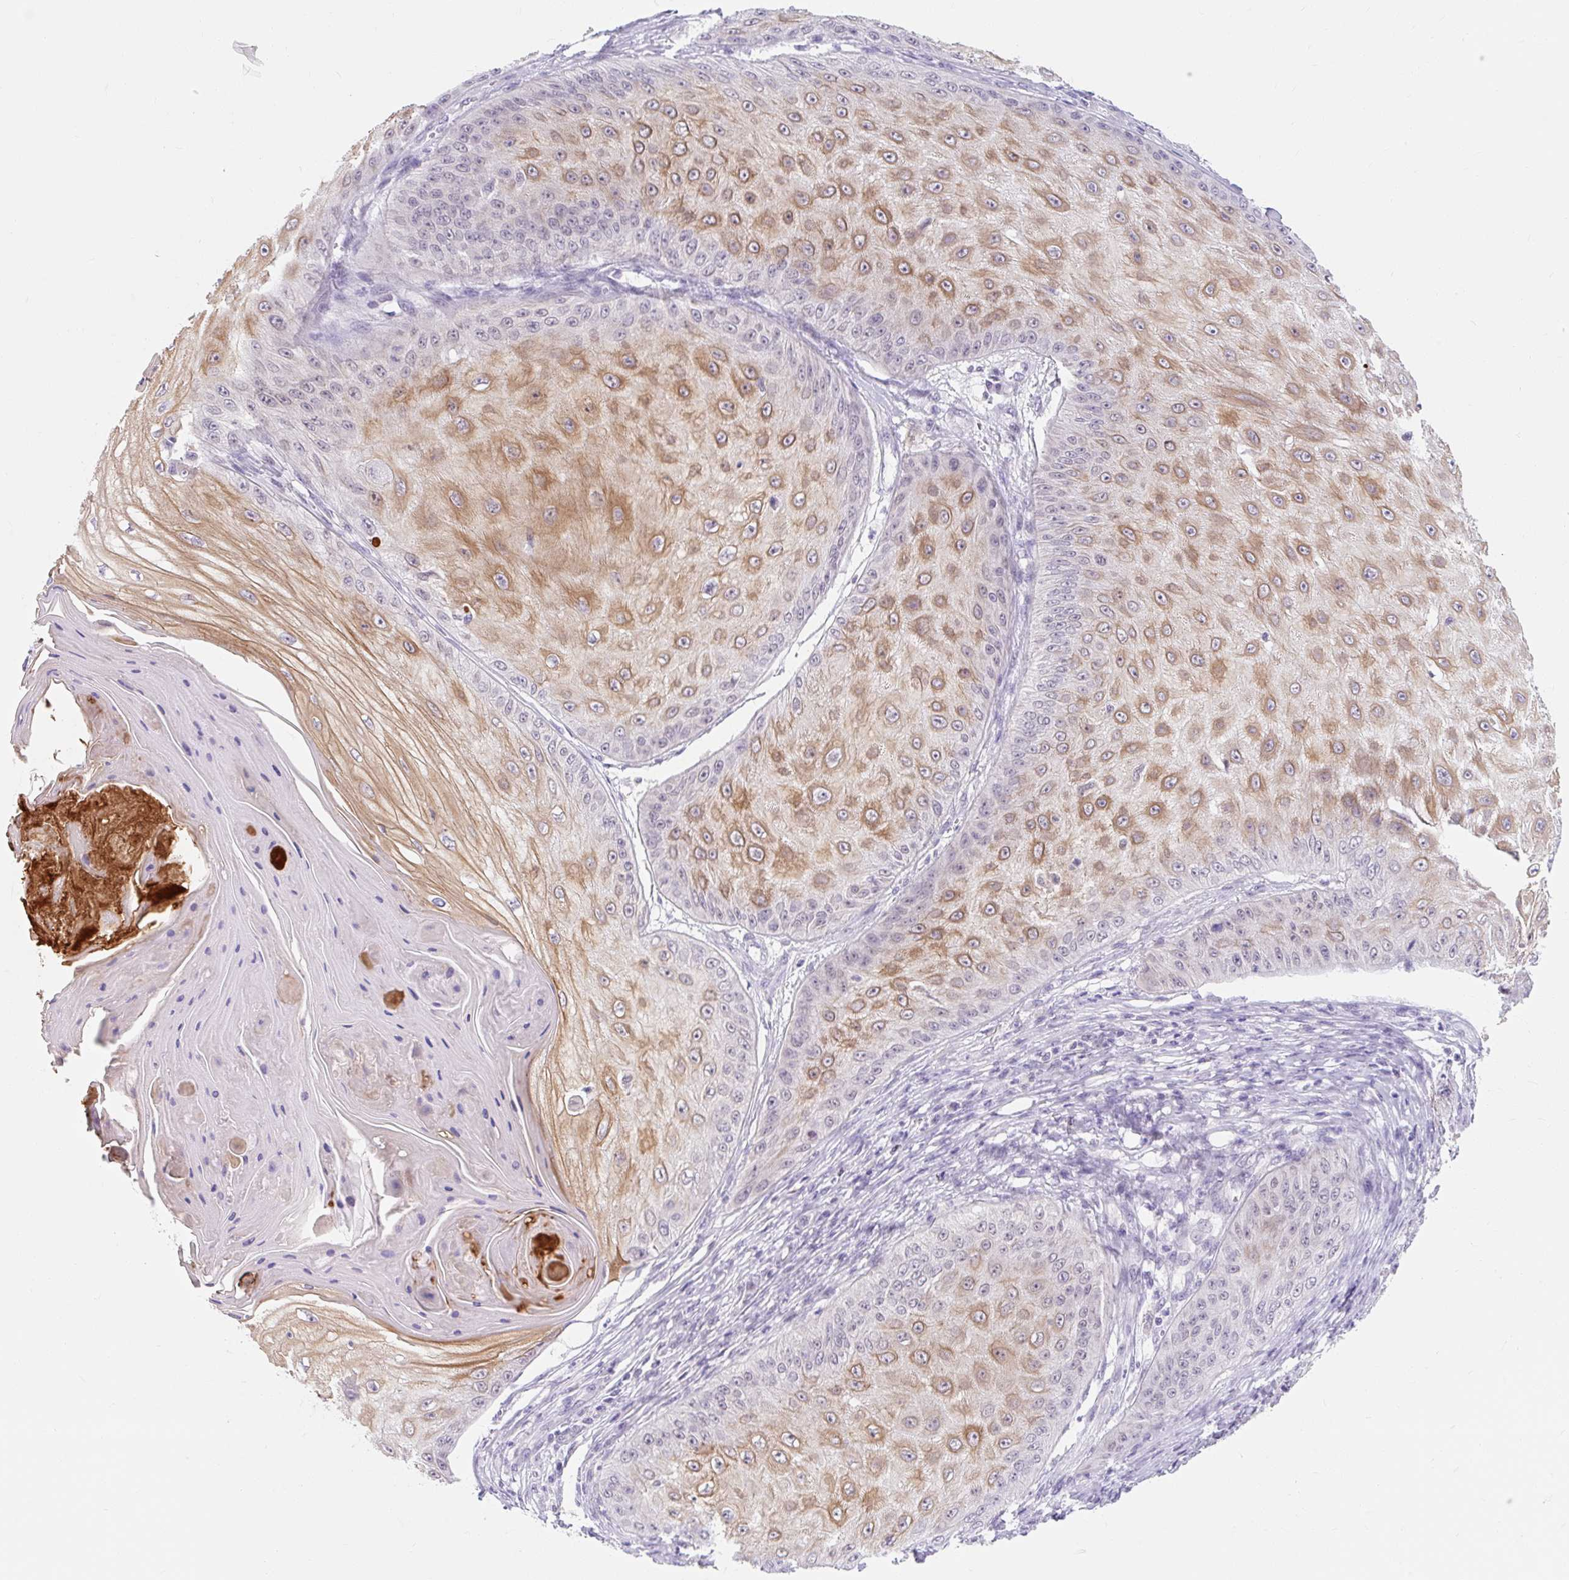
{"staining": {"intensity": "moderate", "quantity": "25%-75%", "location": "cytoplasmic/membranous"}, "tissue": "skin cancer", "cell_type": "Tumor cells", "image_type": "cancer", "snomed": [{"axis": "morphology", "description": "Squamous cell carcinoma, NOS"}, {"axis": "topography", "description": "Skin"}], "caption": "A micrograph showing moderate cytoplasmic/membranous positivity in about 25%-75% of tumor cells in skin squamous cell carcinoma, as visualized by brown immunohistochemical staining.", "gene": "ITPK1", "patient": {"sex": "male", "age": 70}}